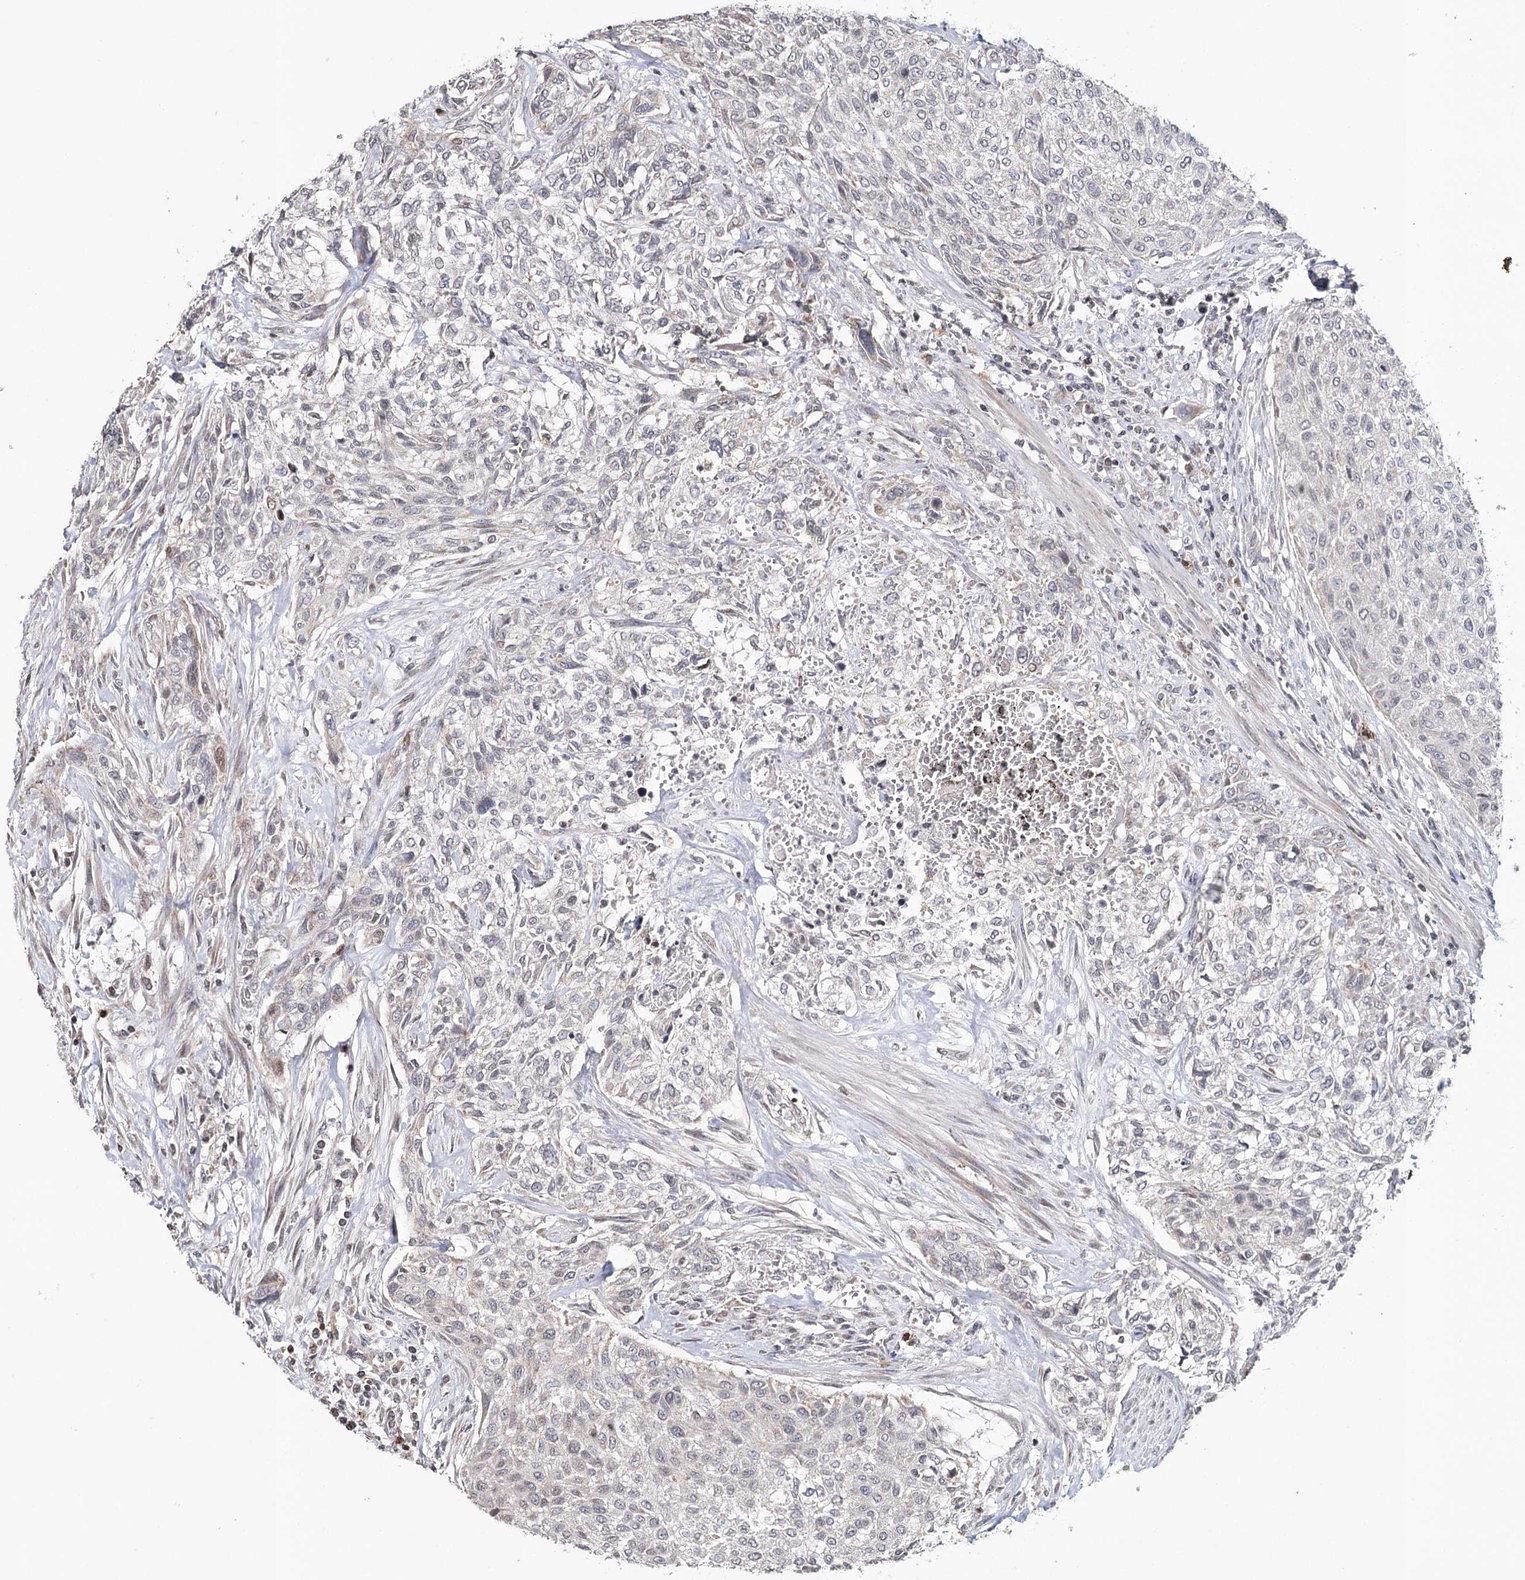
{"staining": {"intensity": "negative", "quantity": "none", "location": "none"}, "tissue": "urothelial cancer", "cell_type": "Tumor cells", "image_type": "cancer", "snomed": [{"axis": "morphology", "description": "Normal tissue, NOS"}, {"axis": "morphology", "description": "Urothelial carcinoma, NOS"}, {"axis": "topography", "description": "Urinary bladder"}, {"axis": "topography", "description": "Peripheral nerve tissue"}], "caption": "Human urothelial cancer stained for a protein using IHC shows no positivity in tumor cells.", "gene": "ICOS", "patient": {"sex": "male", "age": 35}}